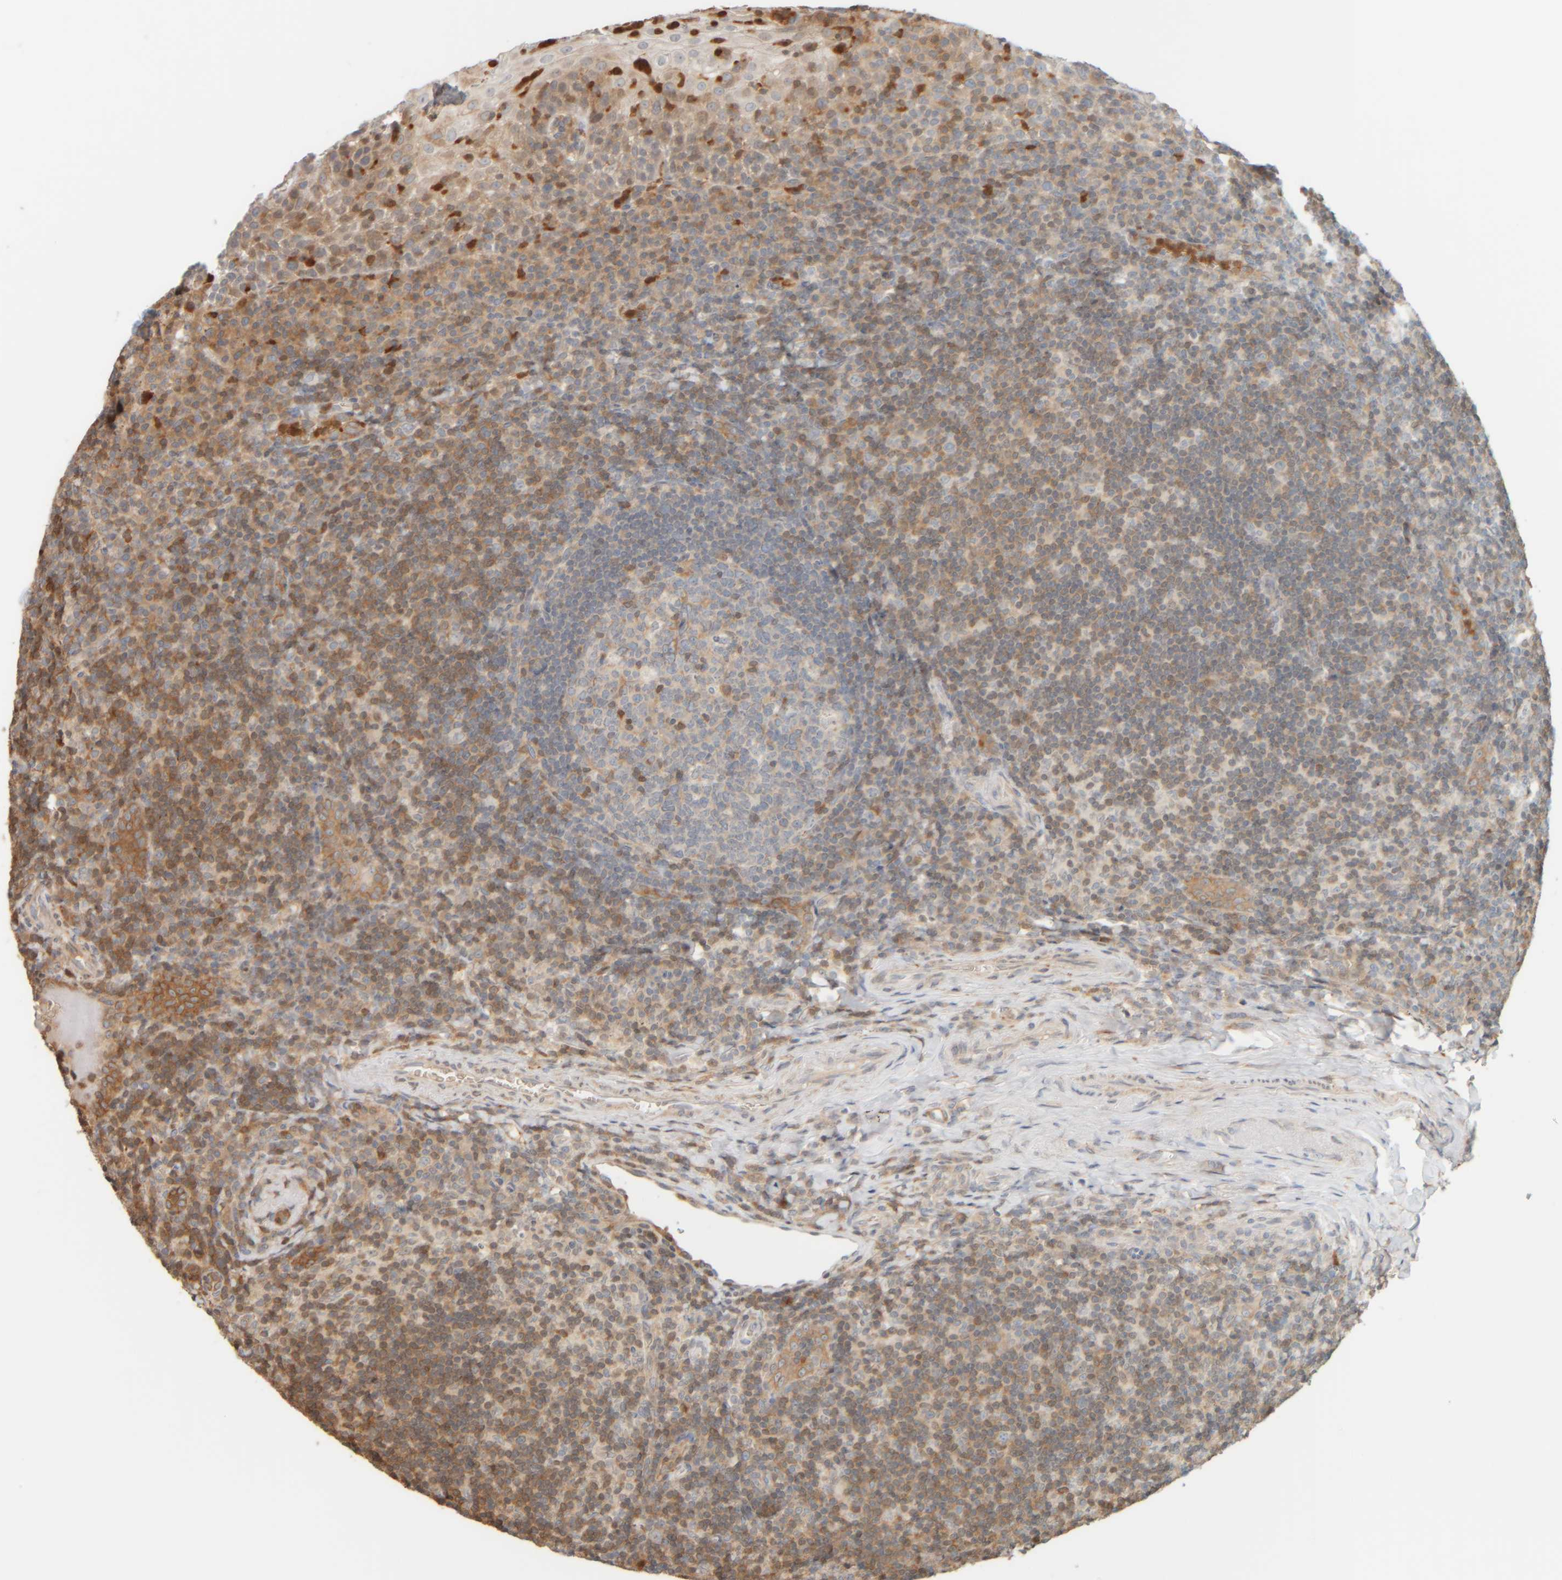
{"staining": {"intensity": "moderate", "quantity": "<25%", "location": "cytoplasmic/membranous"}, "tissue": "tonsil", "cell_type": "Germinal center cells", "image_type": "normal", "snomed": [{"axis": "morphology", "description": "Normal tissue, NOS"}, {"axis": "topography", "description": "Tonsil"}], "caption": "The image shows staining of unremarkable tonsil, revealing moderate cytoplasmic/membranous protein expression (brown color) within germinal center cells.", "gene": "AARSD1", "patient": {"sex": "male", "age": 37}}